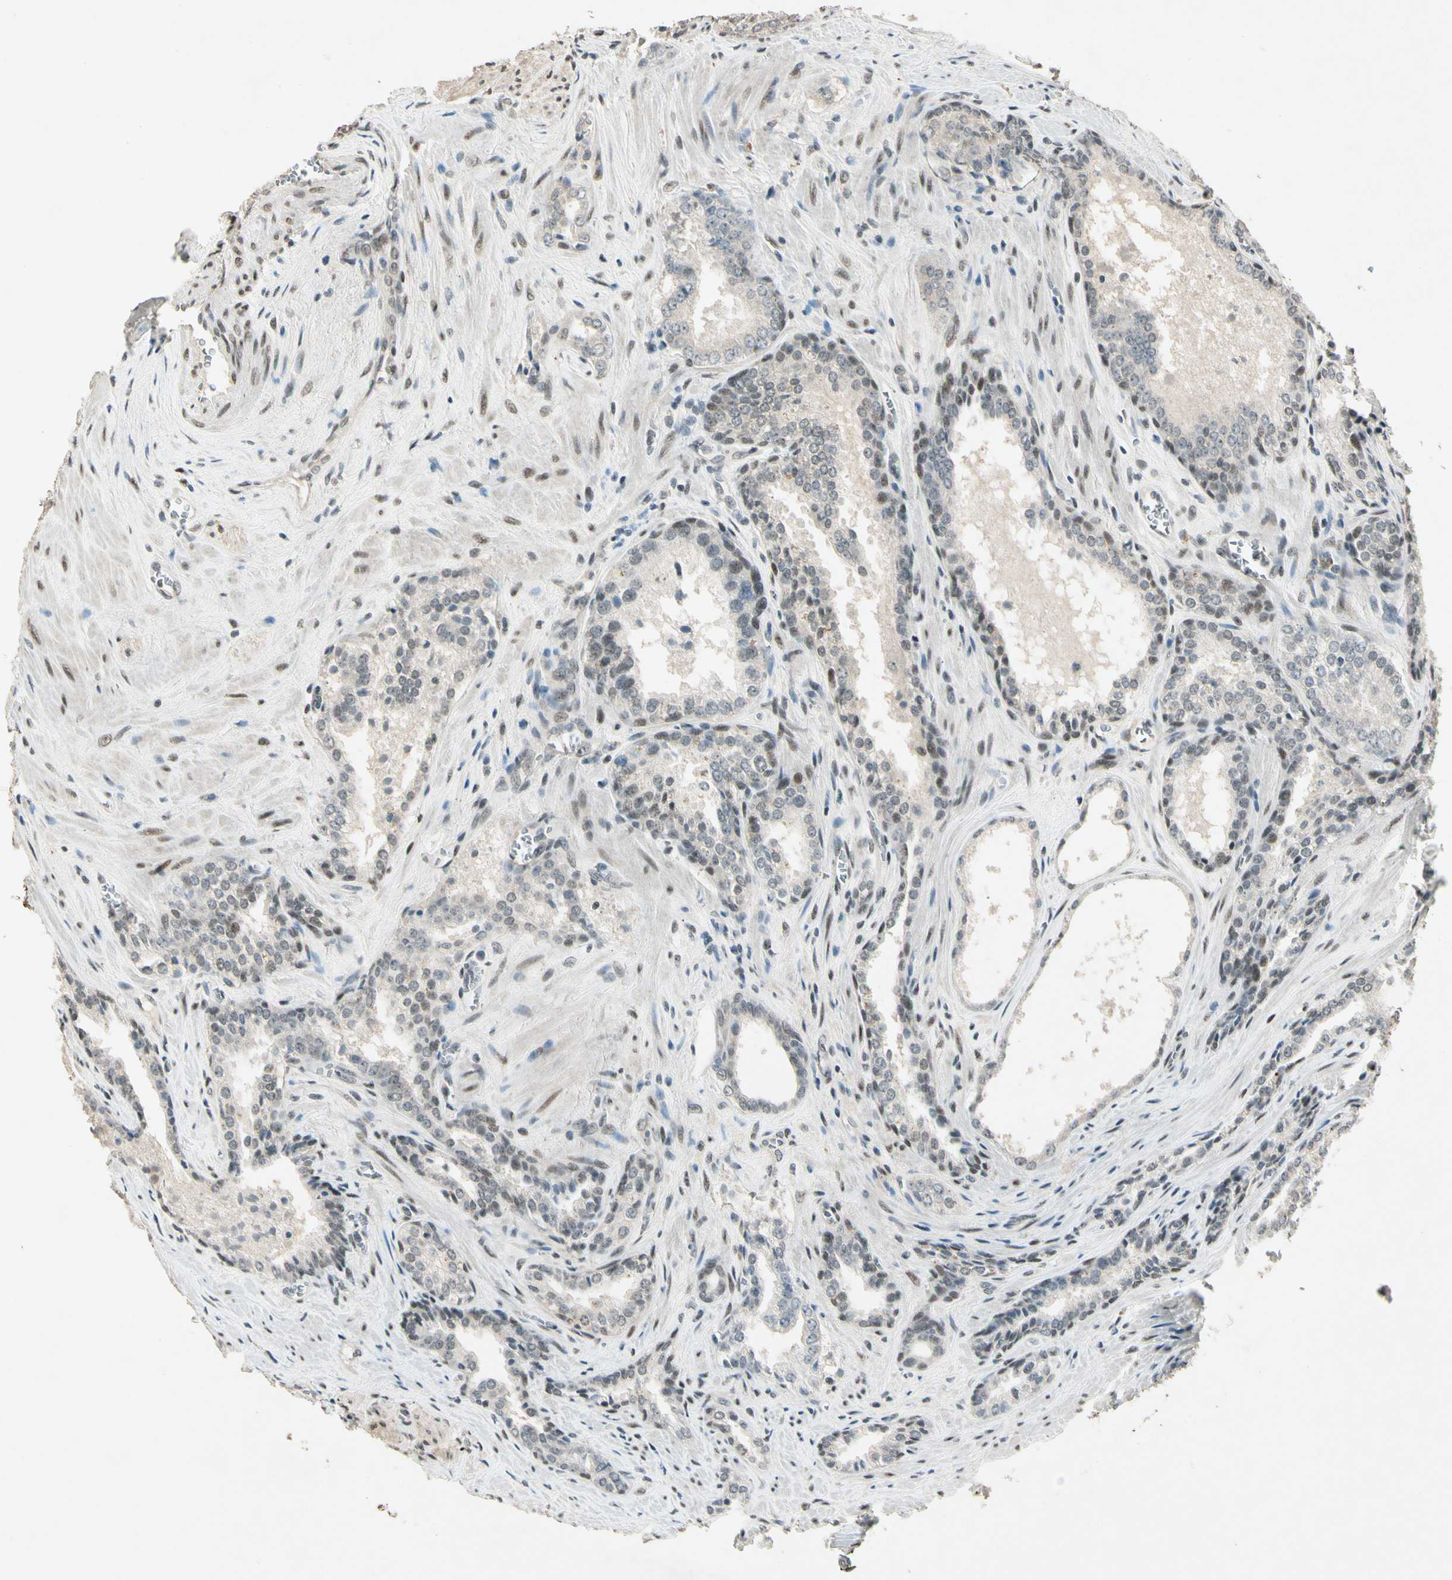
{"staining": {"intensity": "weak", "quantity": "25%-75%", "location": "cytoplasmic/membranous,nuclear"}, "tissue": "prostate cancer", "cell_type": "Tumor cells", "image_type": "cancer", "snomed": [{"axis": "morphology", "description": "Adenocarcinoma, Low grade"}, {"axis": "topography", "description": "Prostate"}], "caption": "Immunohistochemistry photomicrograph of neoplastic tissue: human adenocarcinoma (low-grade) (prostate) stained using immunohistochemistry displays low levels of weak protein expression localized specifically in the cytoplasmic/membranous and nuclear of tumor cells, appearing as a cytoplasmic/membranous and nuclear brown color.", "gene": "ZBTB4", "patient": {"sex": "male", "age": 60}}